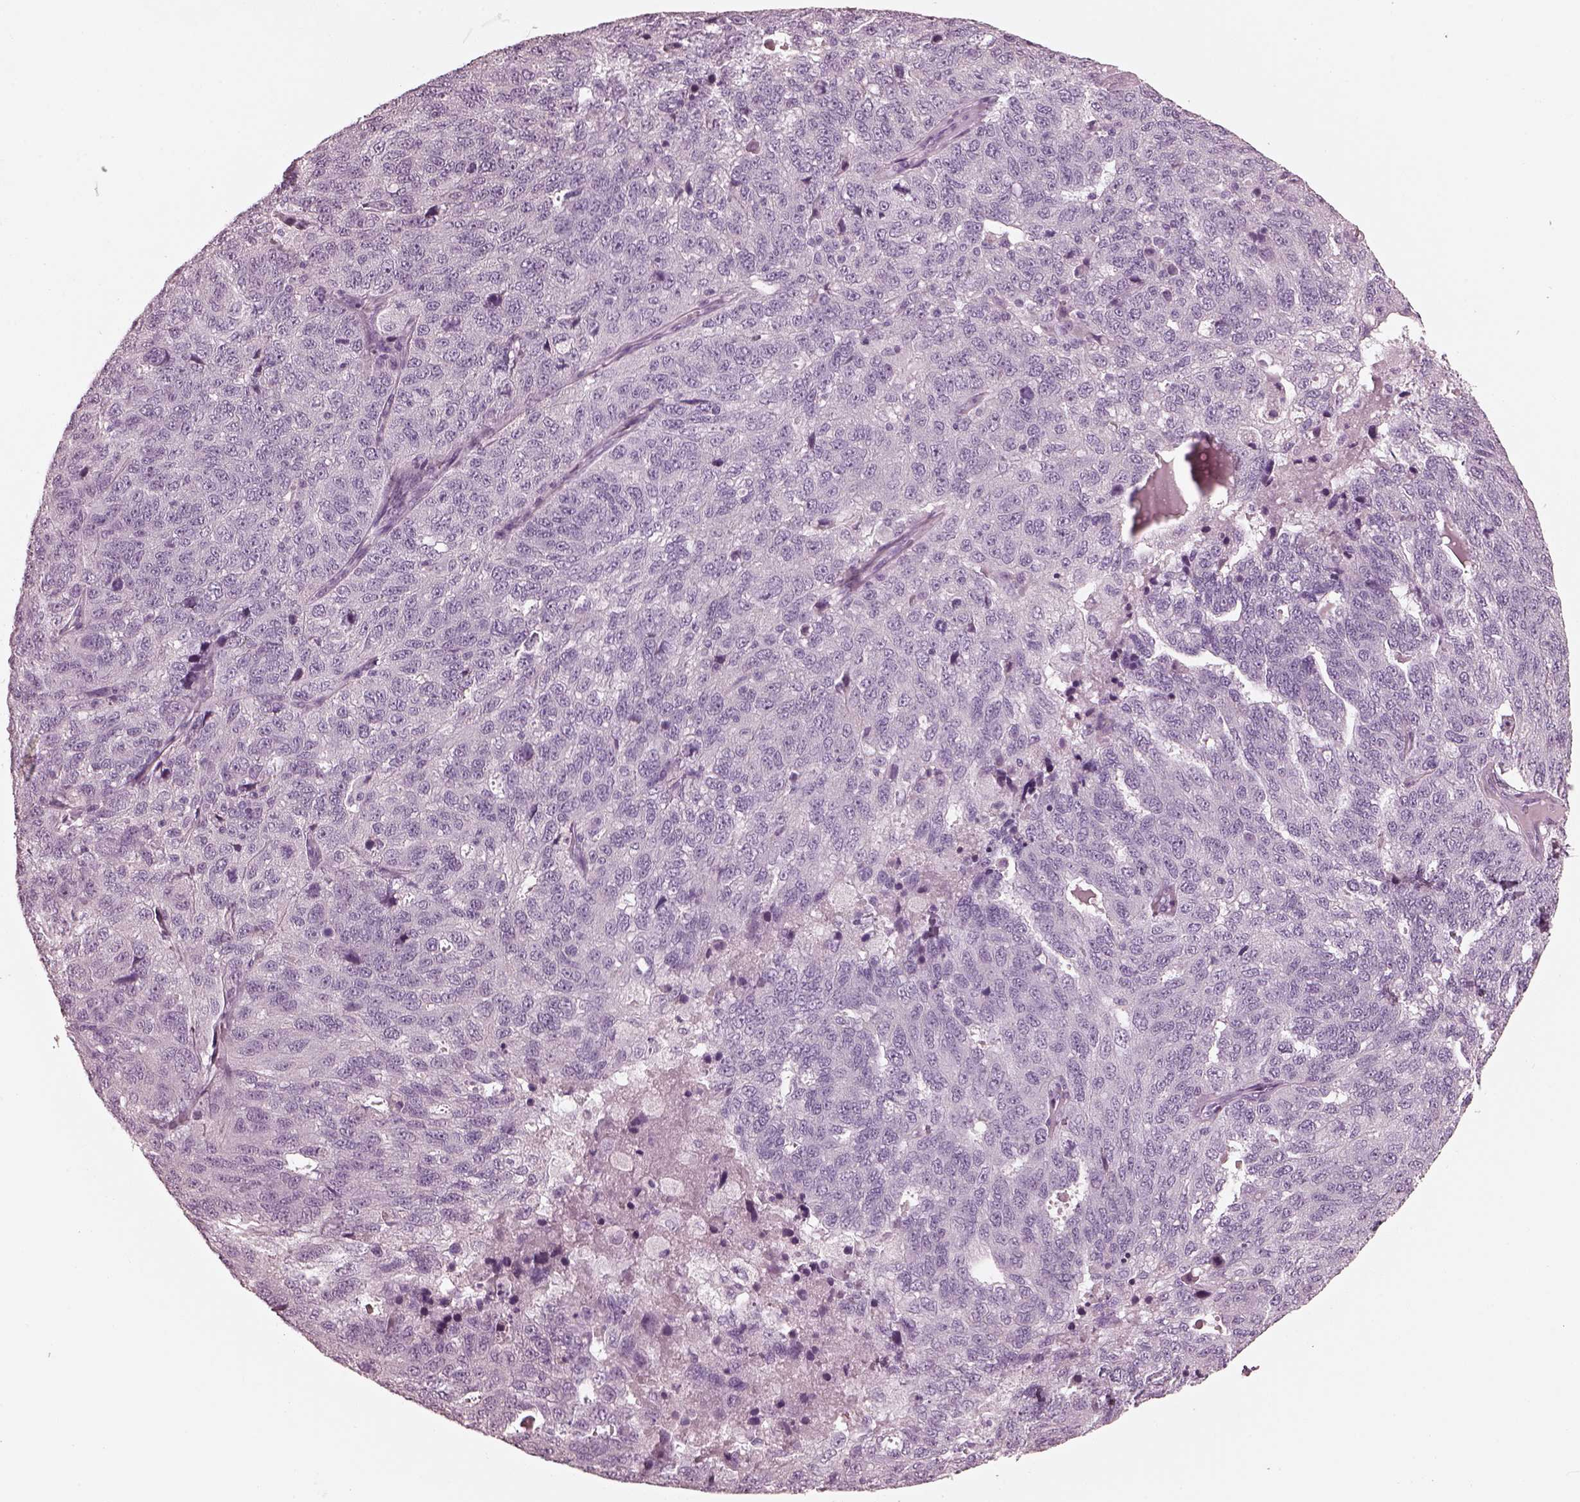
{"staining": {"intensity": "negative", "quantity": "none", "location": "none"}, "tissue": "ovarian cancer", "cell_type": "Tumor cells", "image_type": "cancer", "snomed": [{"axis": "morphology", "description": "Cystadenocarcinoma, serous, NOS"}, {"axis": "topography", "description": "Ovary"}], "caption": "A high-resolution photomicrograph shows IHC staining of serous cystadenocarcinoma (ovarian), which demonstrates no significant positivity in tumor cells.", "gene": "FABP9", "patient": {"sex": "female", "age": 71}}